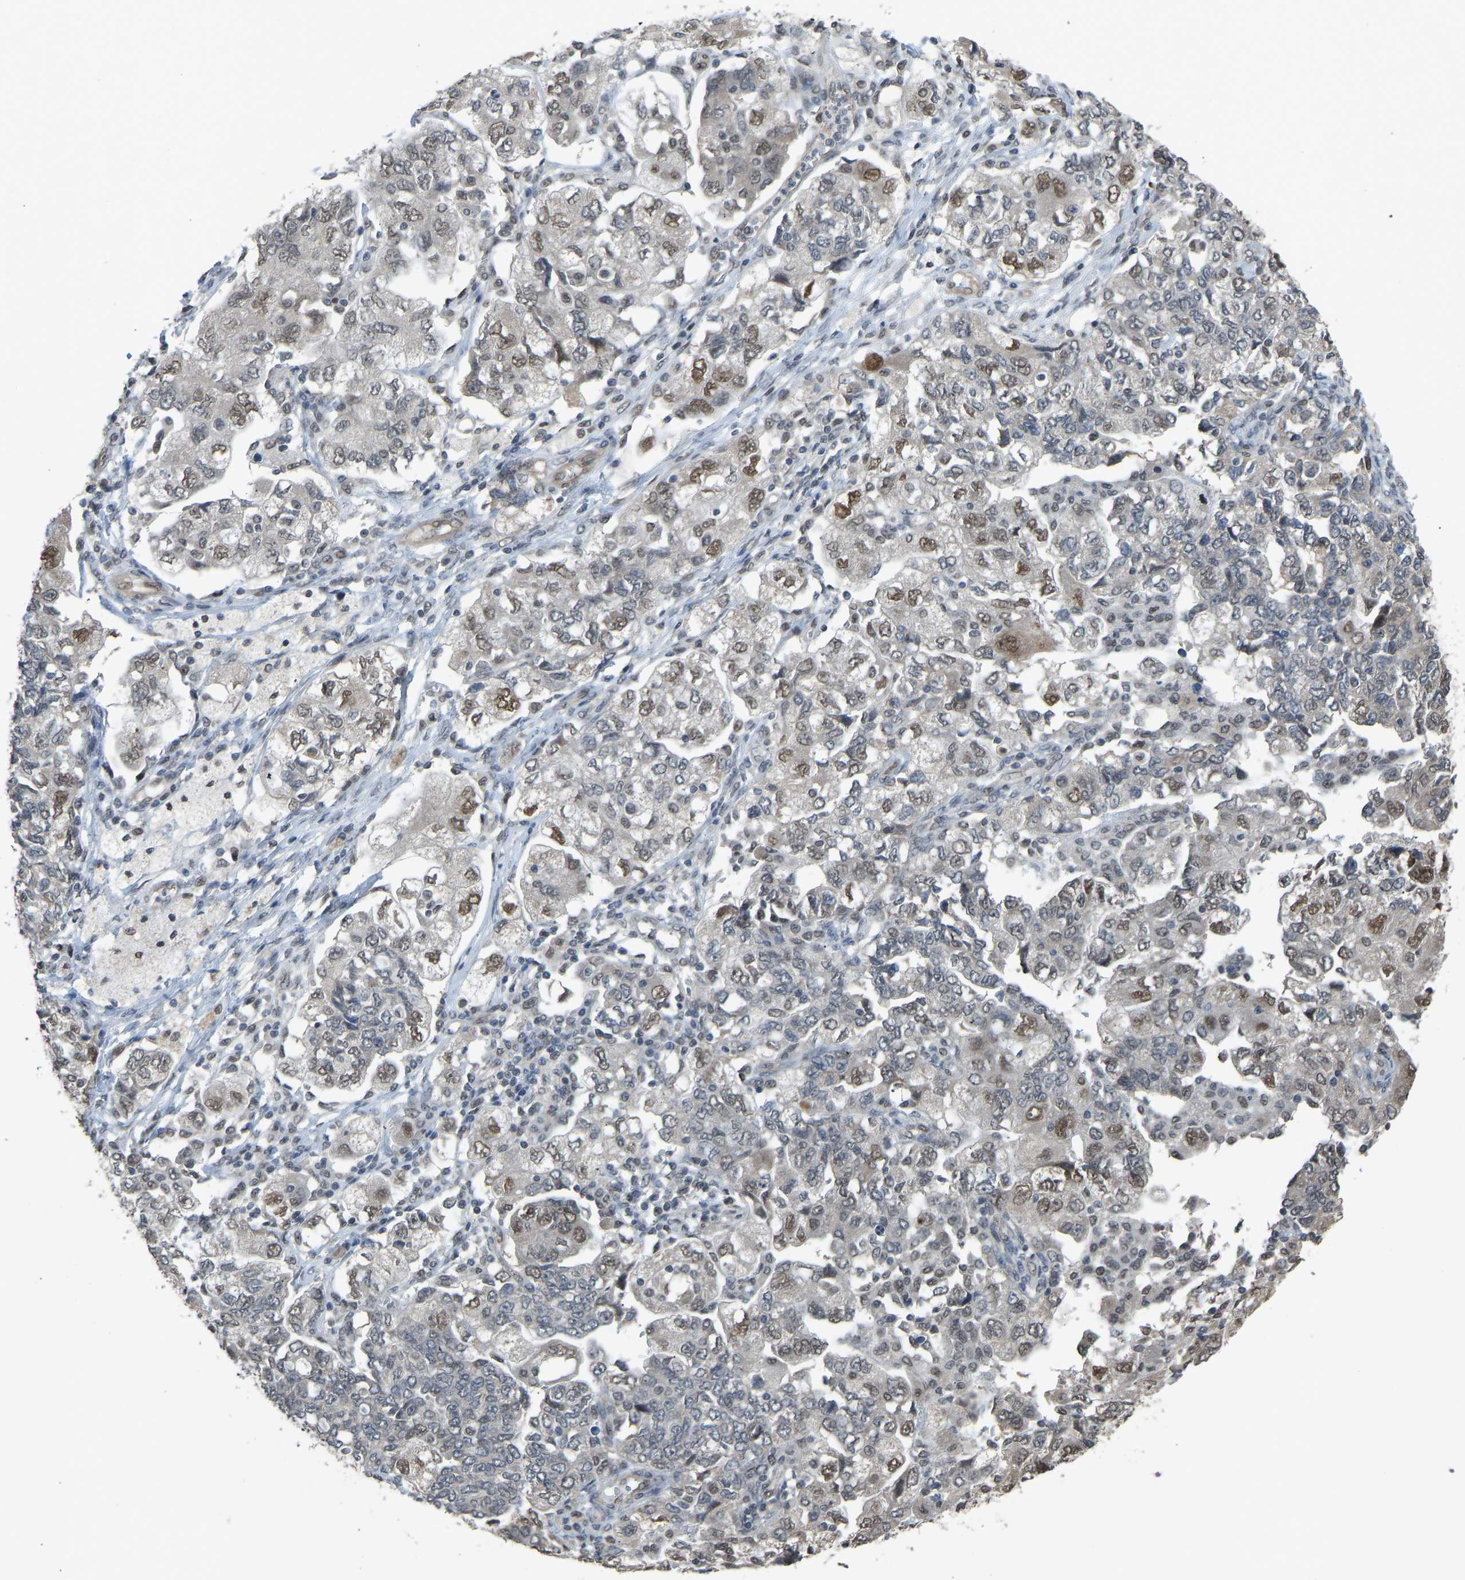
{"staining": {"intensity": "moderate", "quantity": "25%-75%", "location": "nuclear"}, "tissue": "ovarian cancer", "cell_type": "Tumor cells", "image_type": "cancer", "snomed": [{"axis": "morphology", "description": "Carcinoma, NOS"}, {"axis": "morphology", "description": "Cystadenocarcinoma, serous, NOS"}, {"axis": "topography", "description": "Ovary"}], "caption": "High-magnification brightfield microscopy of carcinoma (ovarian) stained with DAB (brown) and counterstained with hematoxylin (blue). tumor cells exhibit moderate nuclear positivity is seen in about25%-75% of cells.", "gene": "KPNA6", "patient": {"sex": "female", "age": 69}}